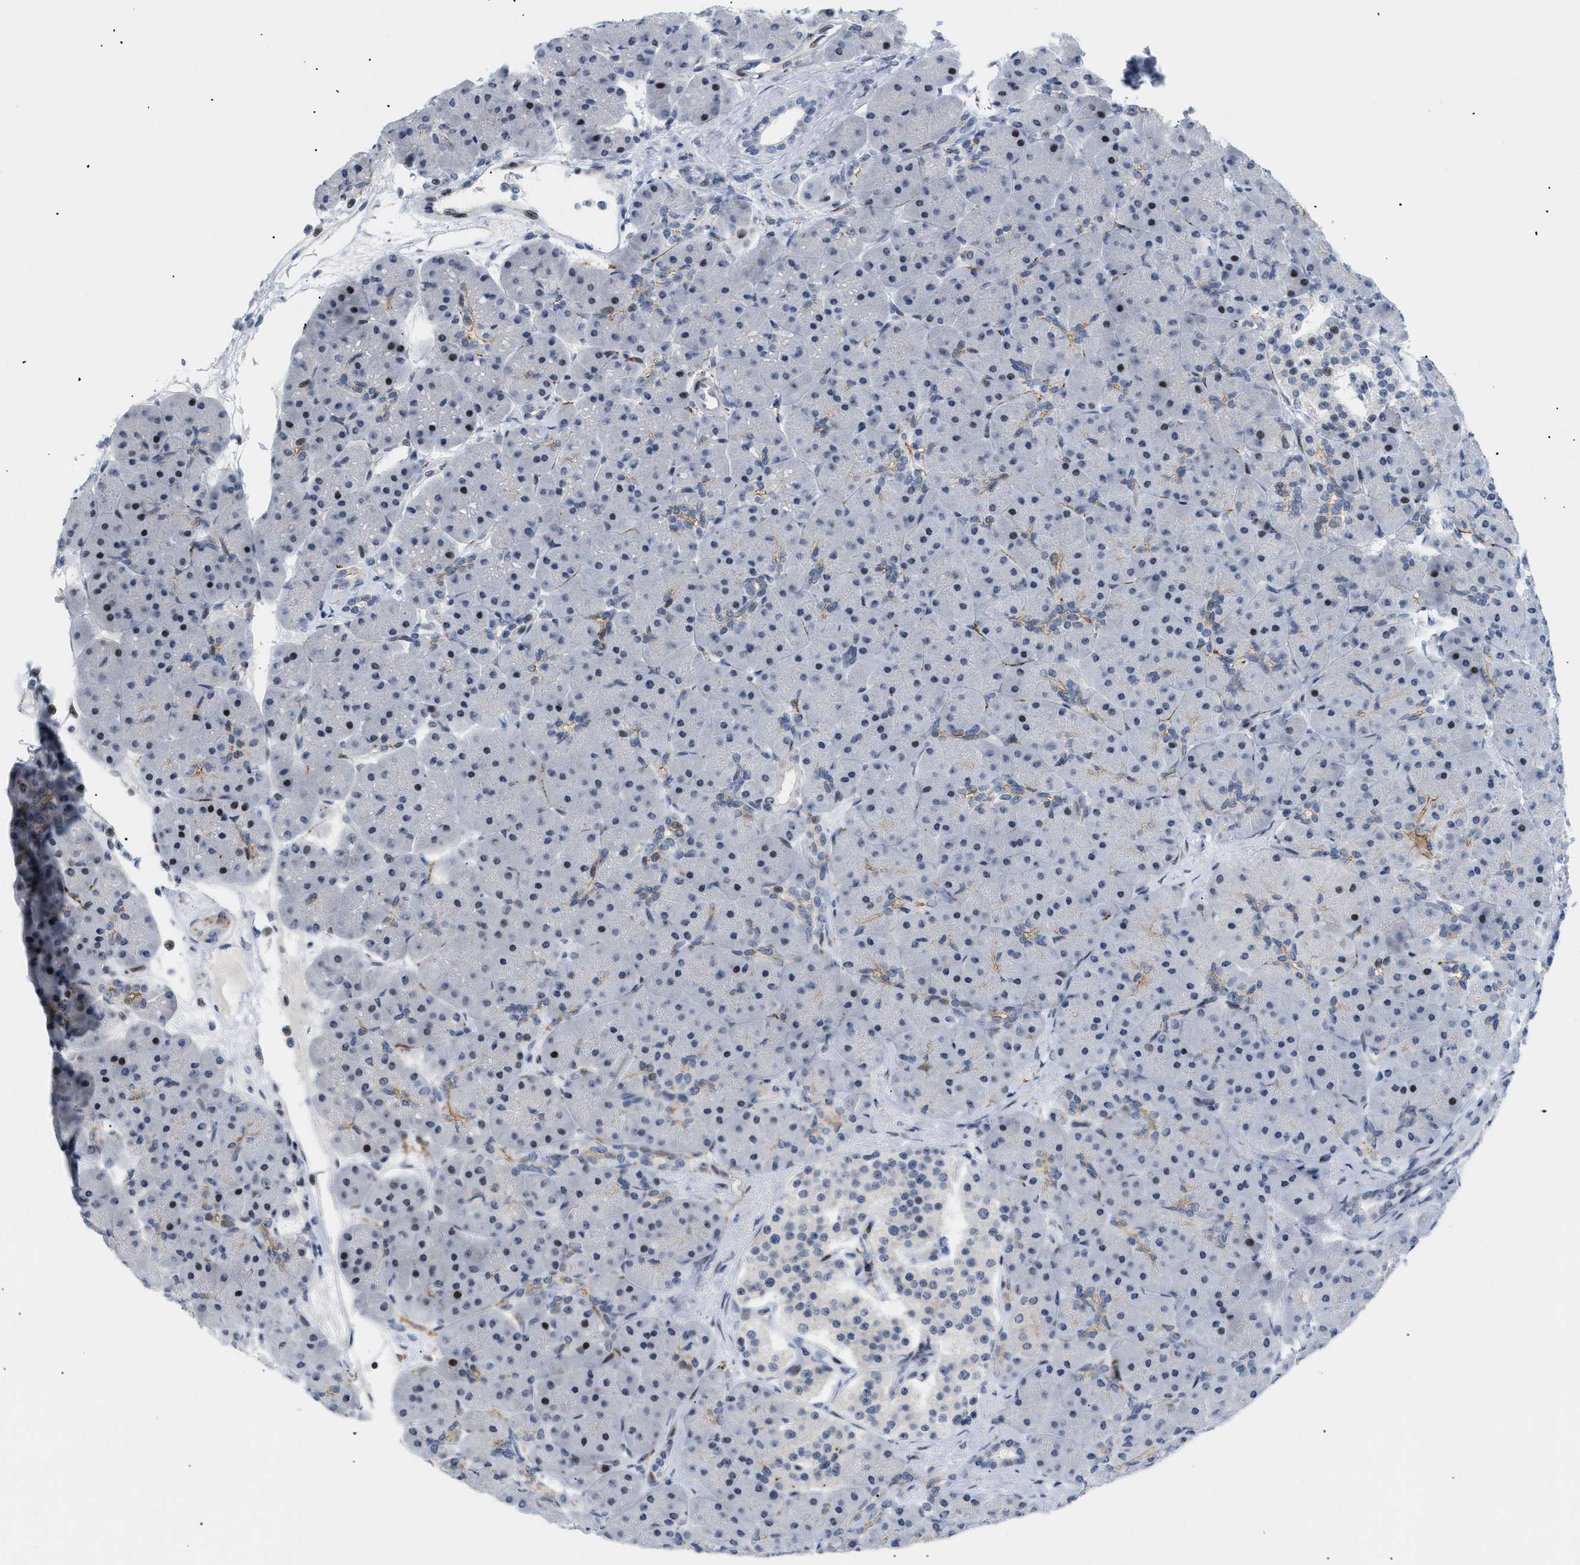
{"staining": {"intensity": "moderate", "quantity": "<25%", "location": "cytoplasmic/membranous,nuclear"}, "tissue": "pancreas", "cell_type": "Exocrine glandular cells", "image_type": "normal", "snomed": [{"axis": "morphology", "description": "Normal tissue, NOS"}, {"axis": "topography", "description": "Pancreas"}], "caption": "Approximately <25% of exocrine glandular cells in benign pancreas show moderate cytoplasmic/membranous,nuclear protein staining as visualized by brown immunohistochemical staining.", "gene": "MED1", "patient": {"sex": "male", "age": 66}}